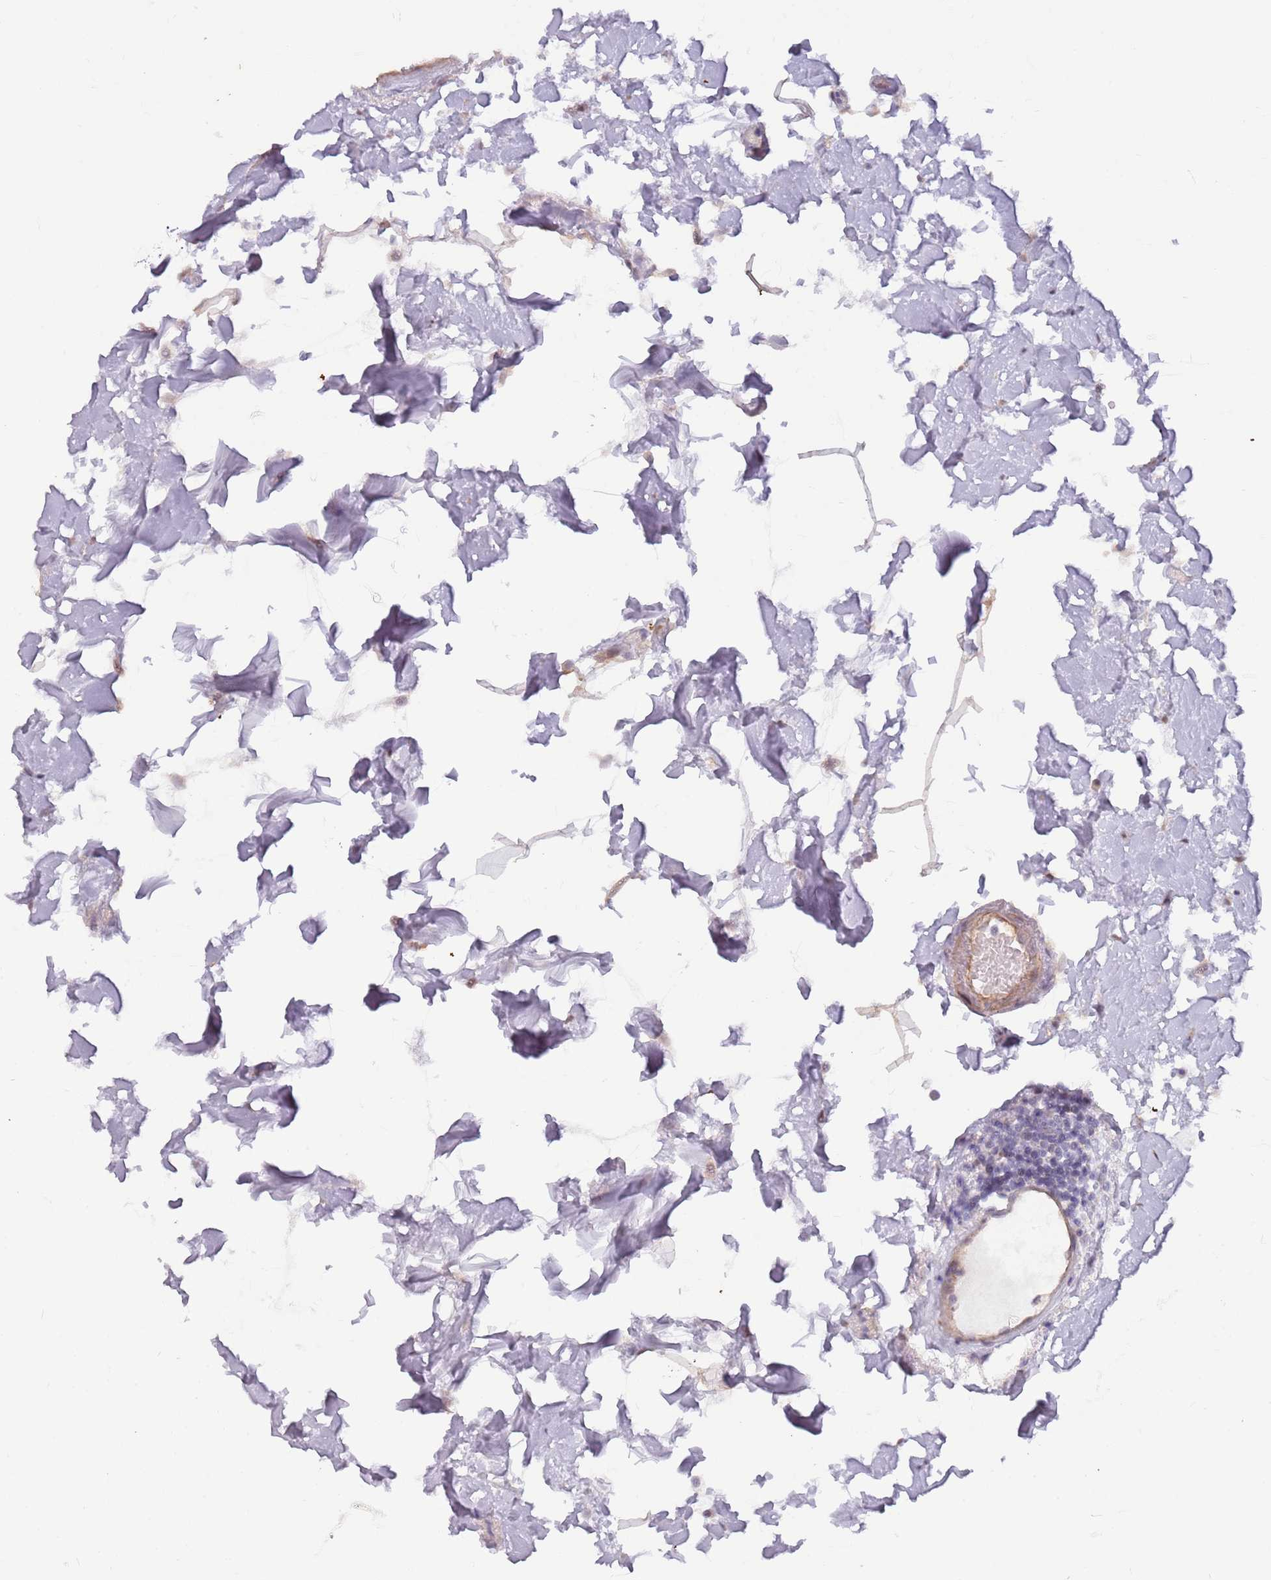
{"staining": {"intensity": "weak", "quantity": ">75%", "location": "cytoplasmic/membranous"}, "tissue": "colon", "cell_type": "Endothelial cells", "image_type": "normal", "snomed": [{"axis": "morphology", "description": "Normal tissue, NOS"}, {"axis": "topography", "description": "Colon"}], "caption": "Immunohistochemistry (IHC) image of benign colon: colon stained using immunohistochemistry (IHC) shows low levels of weak protein expression localized specifically in the cytoplasmic/membranous of endothelial cells, appearing as a cytoplasmic/membranous brown color.", "gene": "LDHD", "patient": {"sex": "female", "age": 84}}